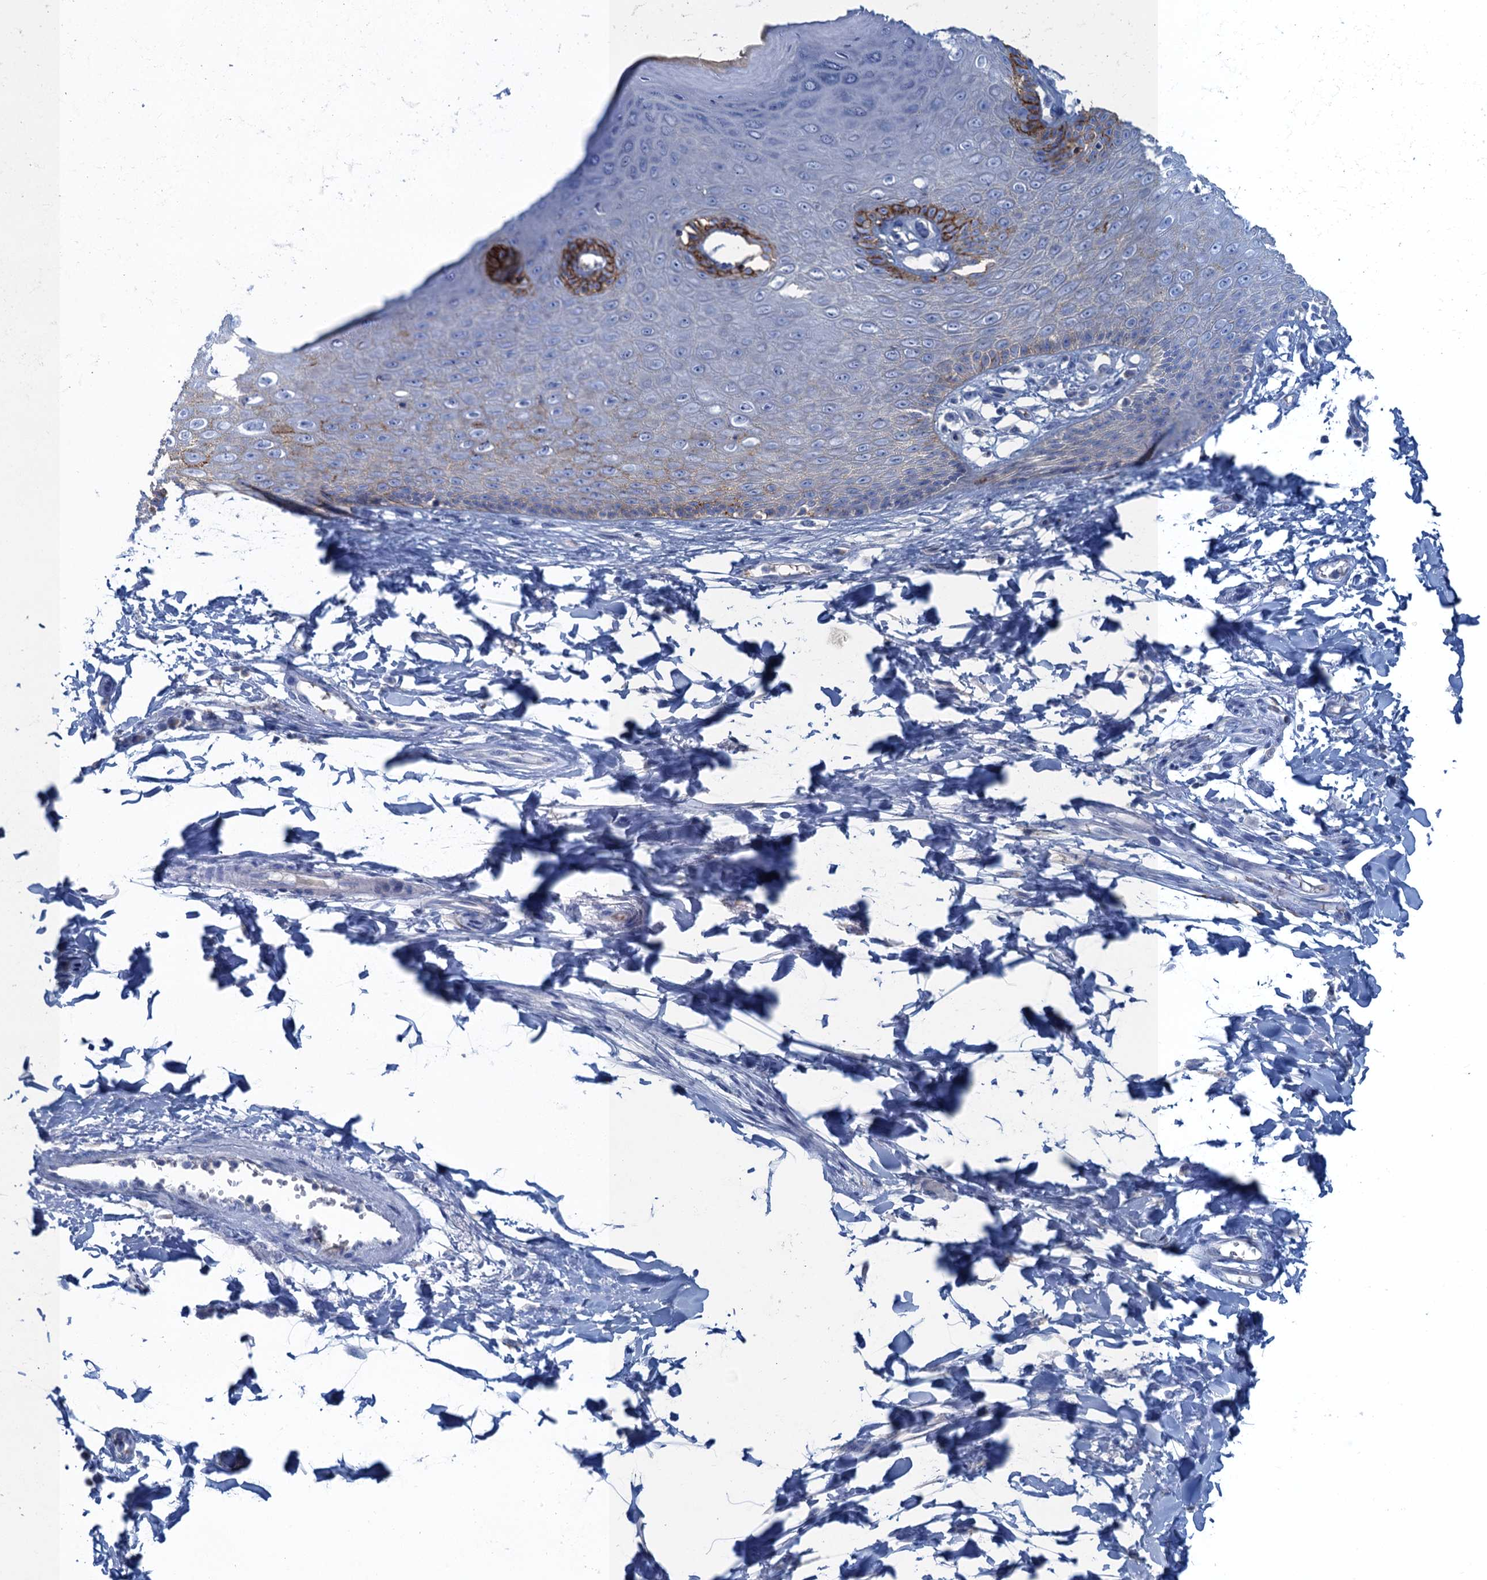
{"staining": {"intensity": "strong", "quantity": "<25%", "location": "cytoplasmic/membranous"}, "tissue": "skin", "cell_type": "Epidermal cells", "image_type": "normal", "snomed": [{"axis": "morphology", "description": "Normal tissue, NOS"}, {"axis": "topography", "description": "Anal"}], "caption": "Immunohistochemistry (DAB) staining of unremarkable skin demonstrates strong cytoplasmic/membranous protein staining in approximately <25% of epidermal cells.", "gene": "MYADML2", "patient": {"sex": "male", "age": 78}}